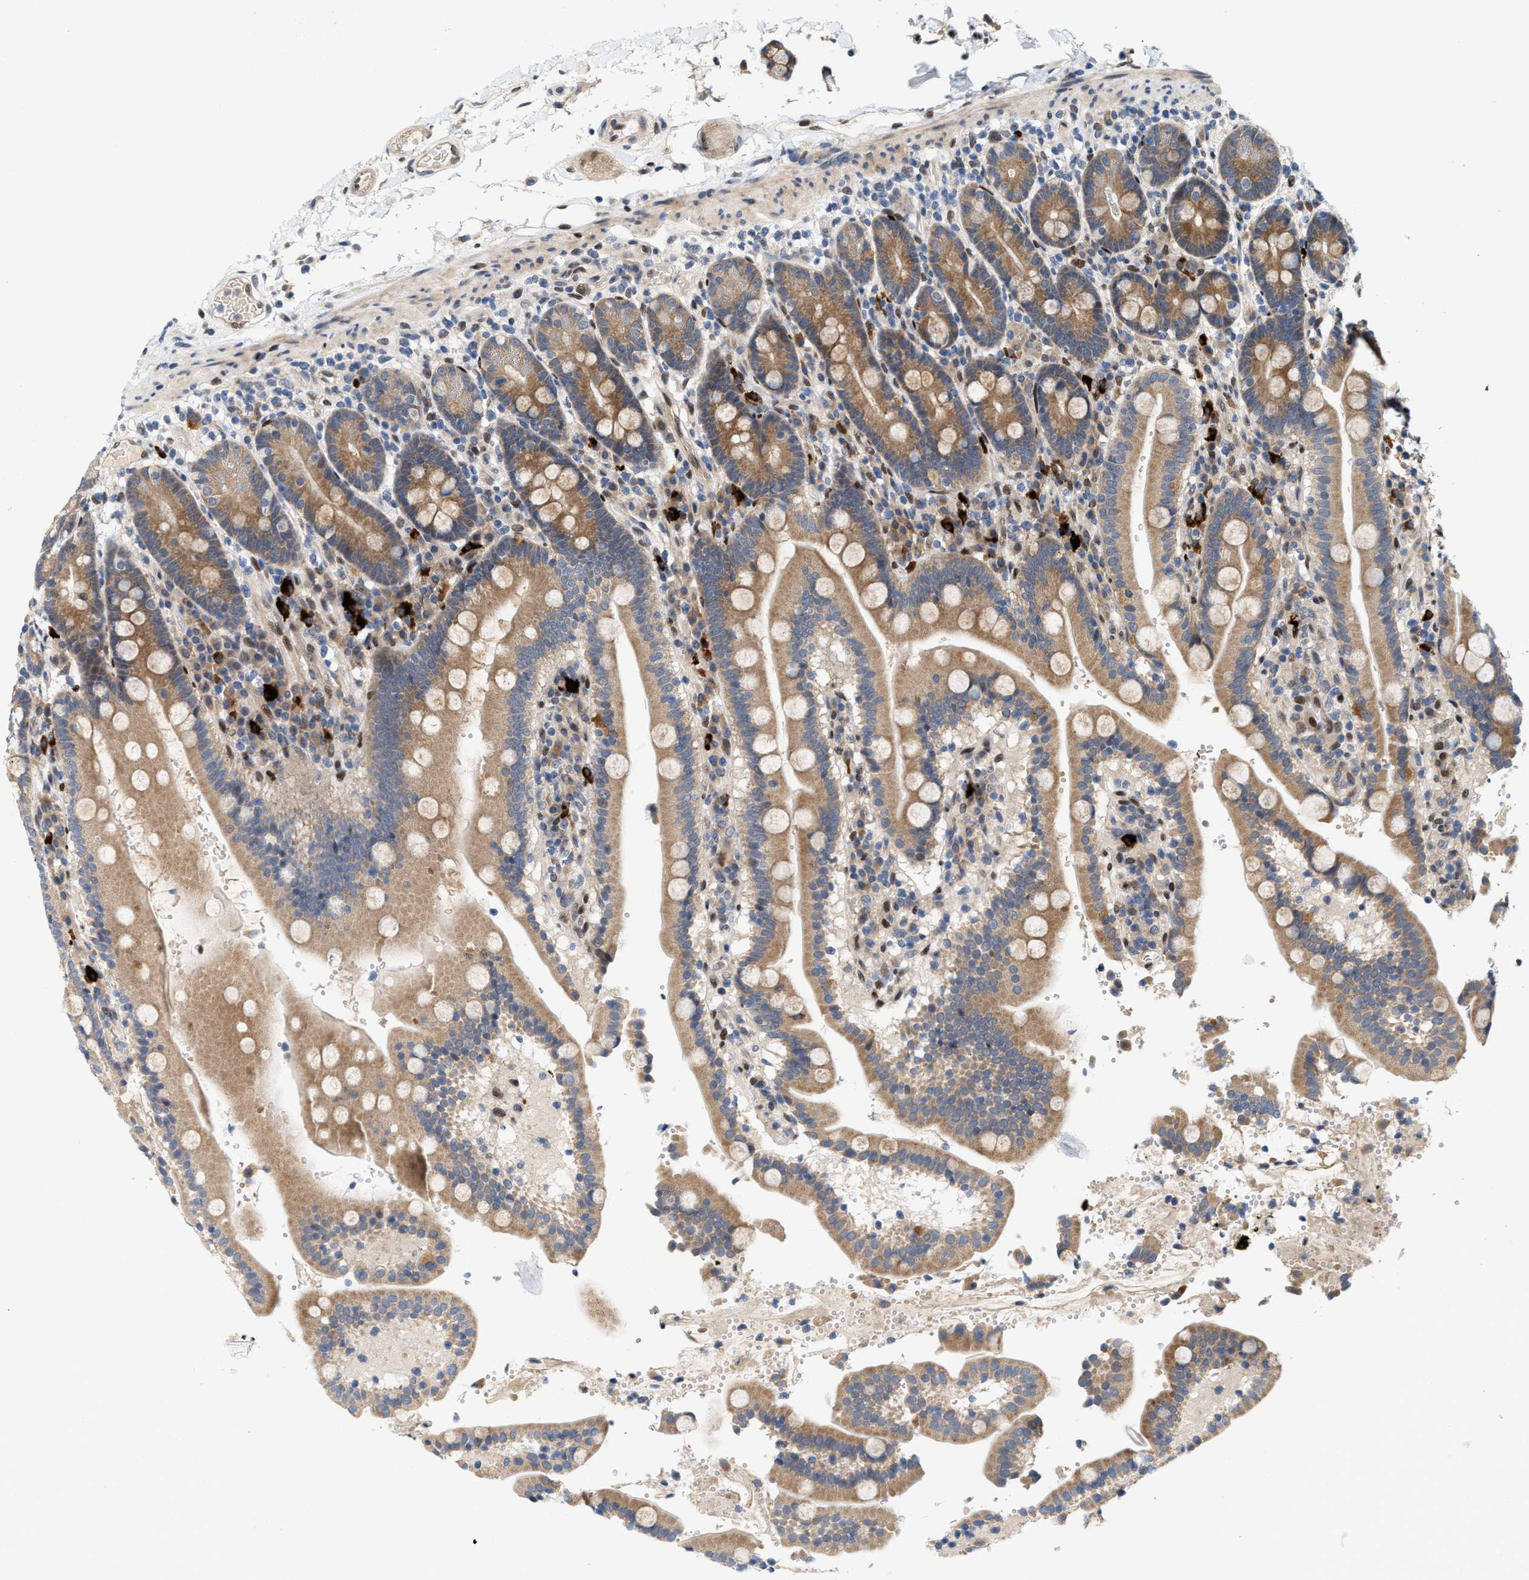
{"staining": {"intensity": "moderate", "quantity": ">75%", "location": "cytoplasmic/membranous"}, "tissue": "duodenum", "cell_type": "Glandular cells", "image_type": "normal", "snomed": [{"axis": "morphology", "description": "Normal tissue, NOS"}, {"axis": "topography", "description": "Small intestine, NOS"}], "caption": "High-magnification brightfield microscopy of unremarkable duodenum stained with DAB (3,3'-diaminobenzidine) (brown) and counterstained with hematoxylin (blue). glandular cells exhibit moderate cytoplasmic/membranous positivity is present in approximately>75% of cells.", "gene": "TCF4", "patient": {"sex": "female", "age": 71}}